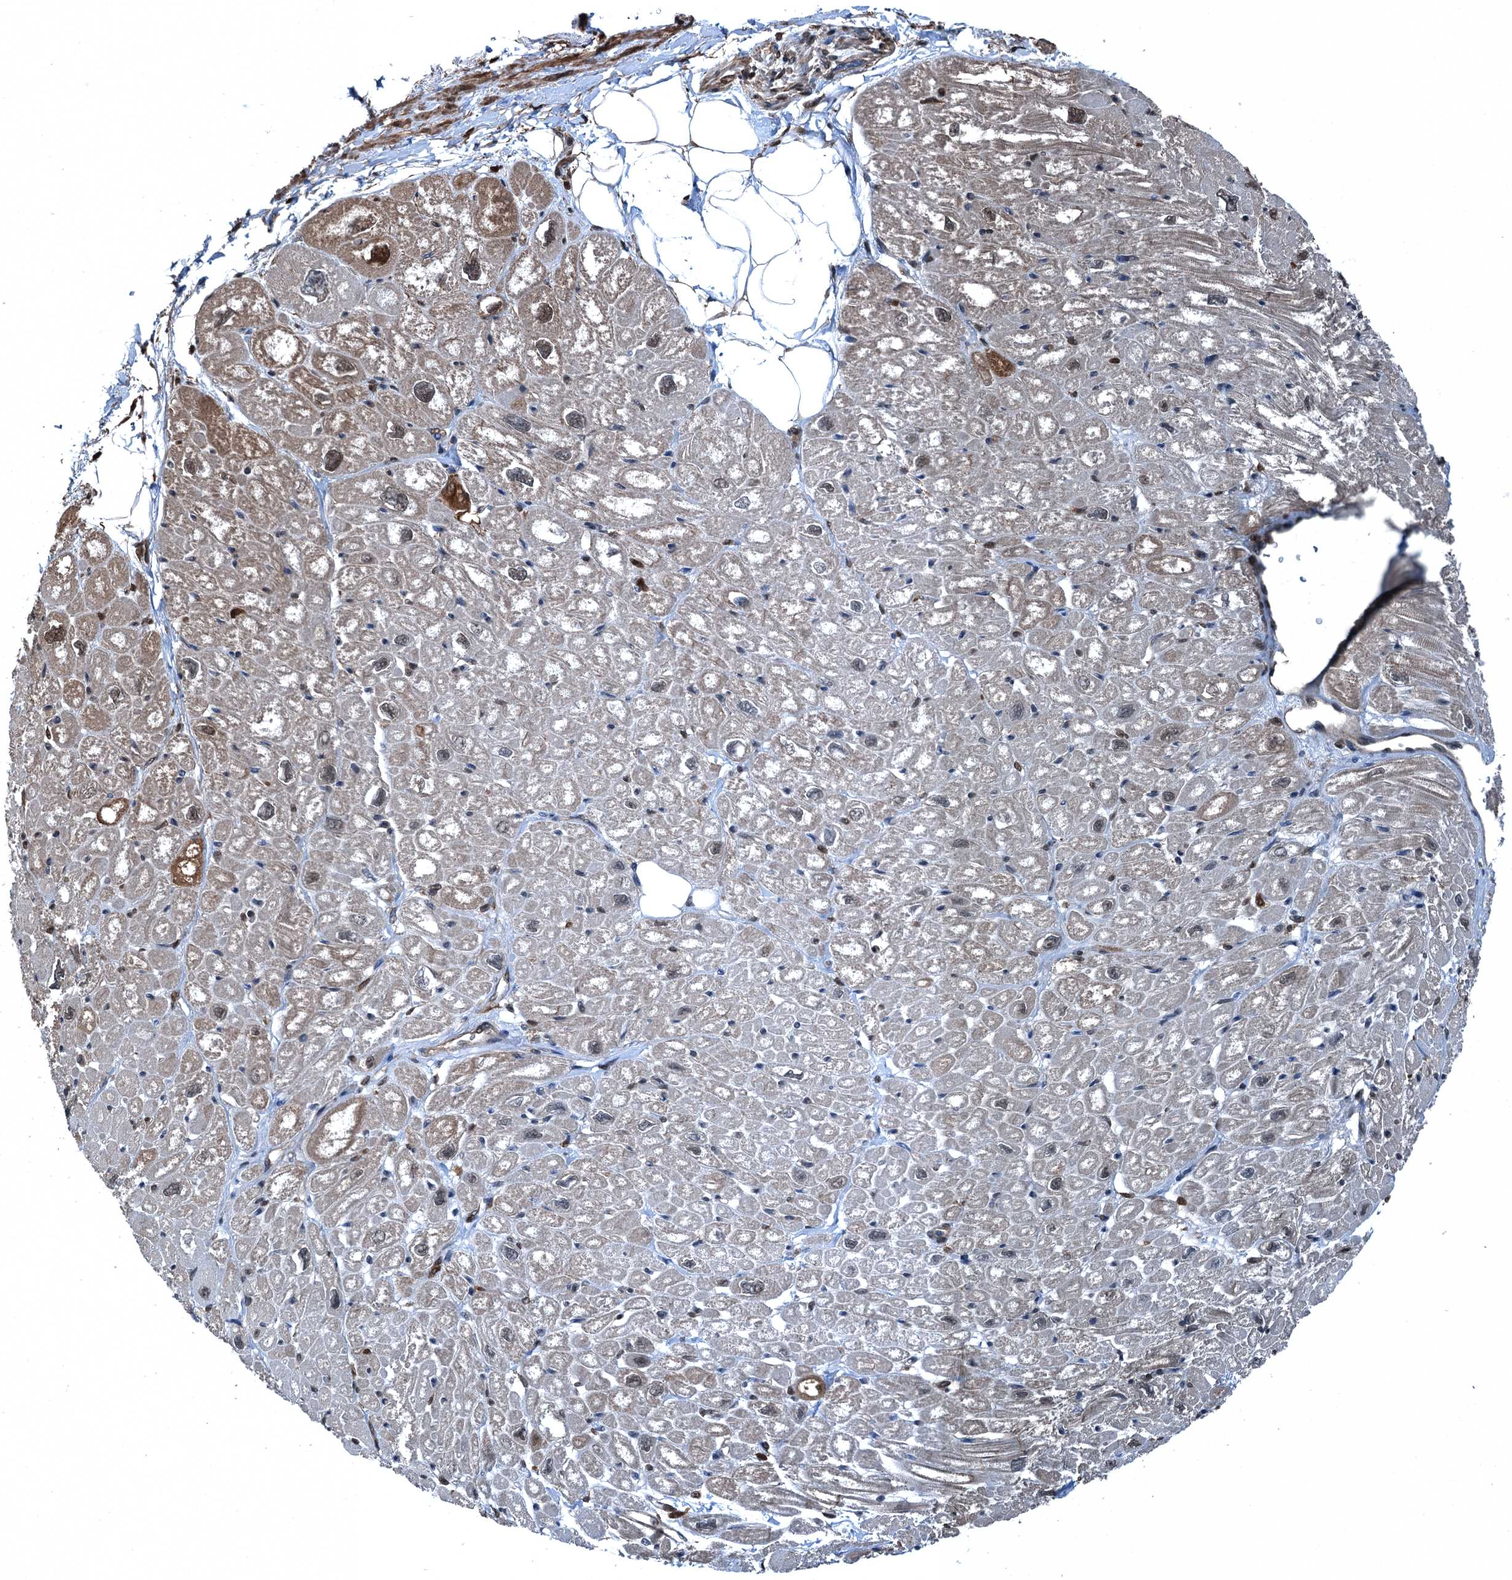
{"staining": {"intensity": "weak", "quantity": "<25%", "location": "cytoplasmic/membranous,nuclear"}, "tissue": "heart muscle", "cell_type": "Cardiomyocytes", "image_type": "normal", "snomed": [{"axis": "morphology", "description": "Normal tissue, NOS"}, {"axis": "topography", "description": "Heart"}], "caption": "This is an immunohistochemistry (IHC) image of normal heart muscle. There is no positivity in cardiomyocytes.", "gene": "RNH1", "patient": {"sex": "male", "age": 50}}